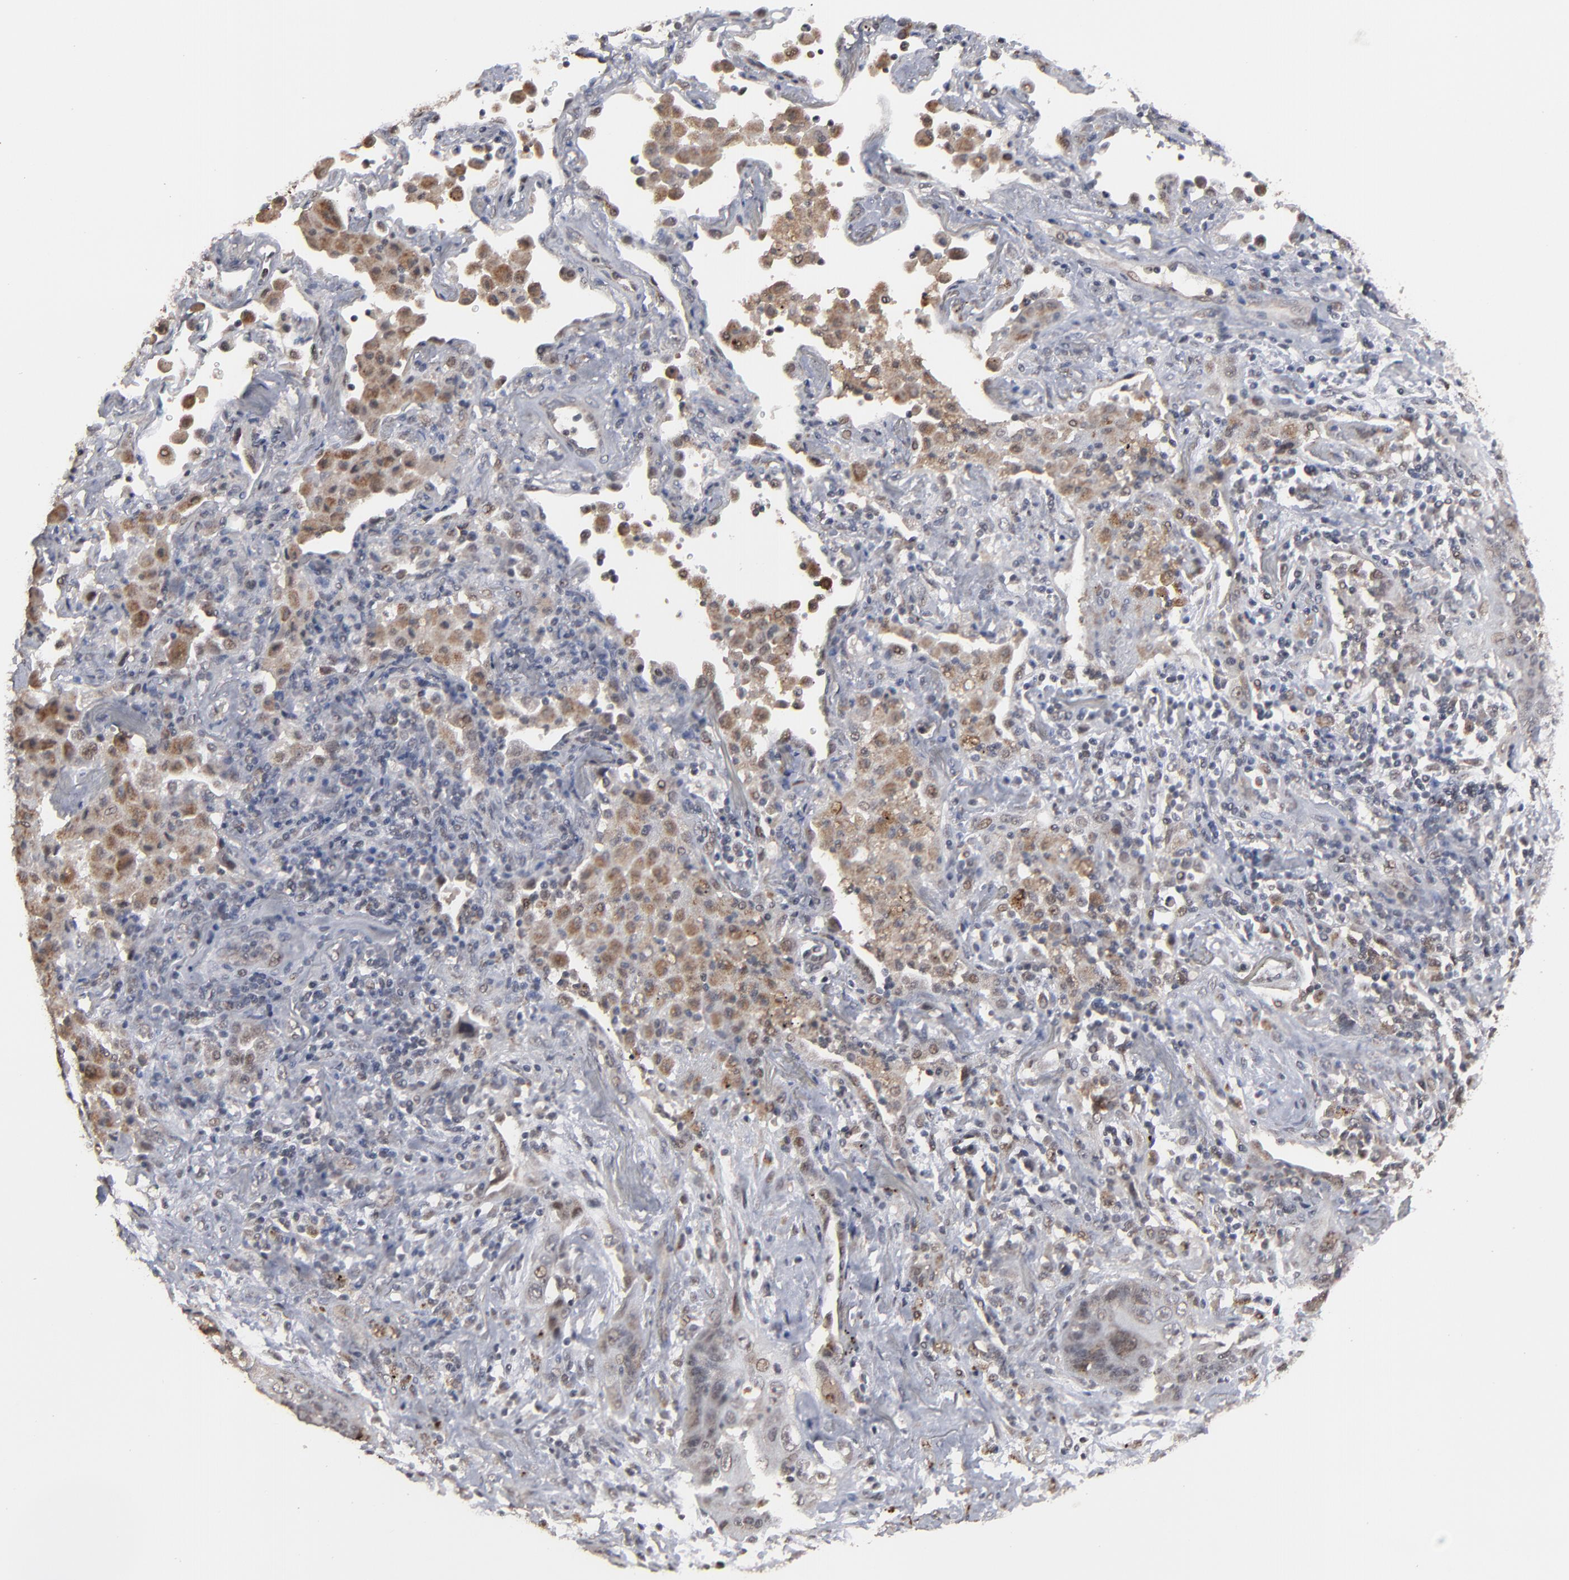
{"staining": {"intensity": "weak", "quantity": "25%-75%", "location": "cytoplasmic/membranous,nuclear"}, "tissue": "lung cancer", "cell_type": "Tumor cells", "image_type": "cancer", "snomed": [{"axis": "morphology", "description": "Squamous cell carcinoma, NOS"}, {"axis": "topography", "description": "Lung"}], "caption": "Protein analysis of squamous cell carcinoma (lung) tissue exhibits weak cytoplasmic/membranous and nuclear positivity in approximately 25%-75% of tumor cells.", "gene": "SLC22A17", "patient": {"sex": "female", "age": 67}}